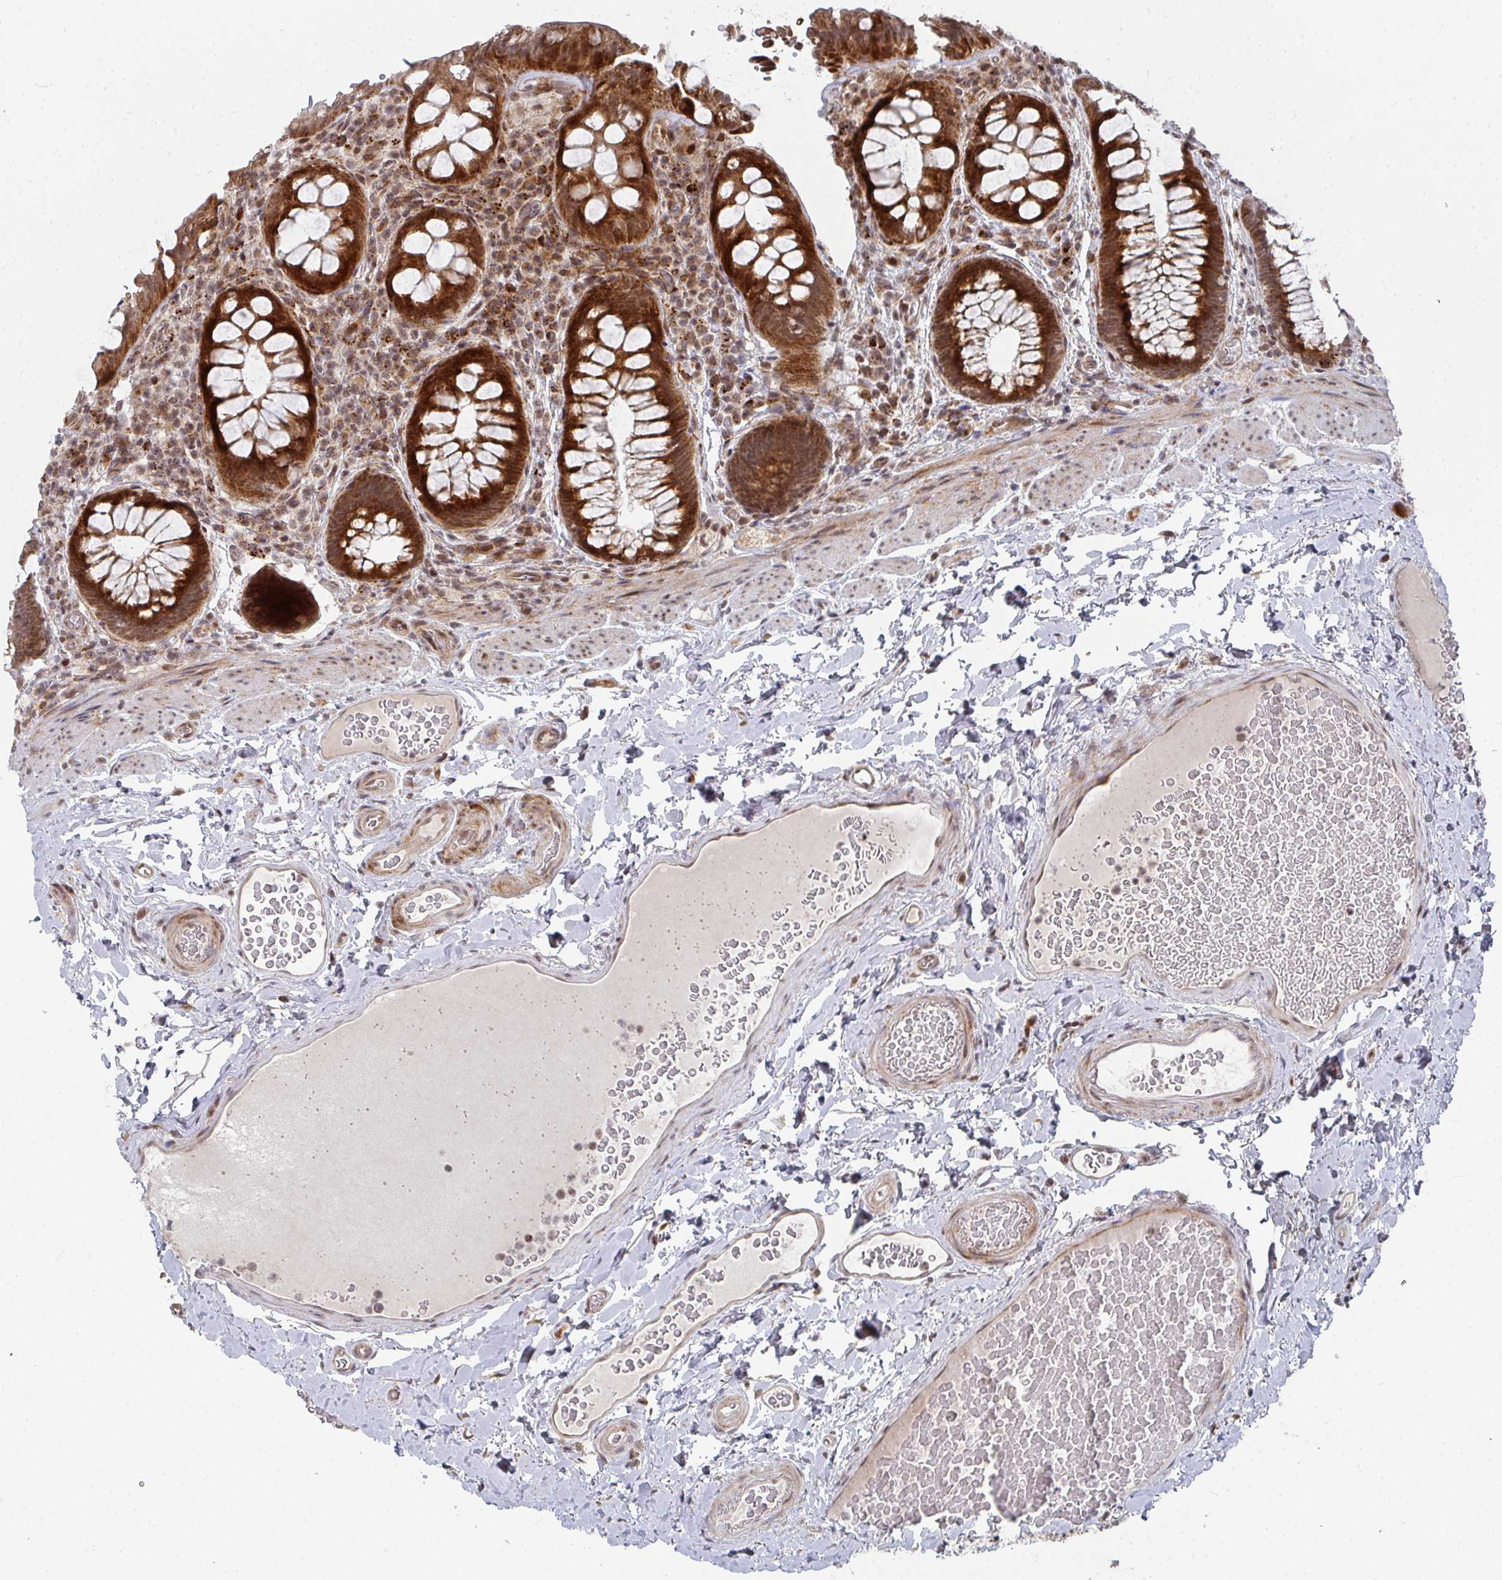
{"staining": {"intensity": "strong", "quantity": ">75%", "location": "cytoplasmic/membranous"}, "tissue": "rectum", "cell_type": "Glandular cells", "image_type": "normal", "snomed": [{"axis": "morphology", "description": "Normal tissue, NOS"}, {"axis": "topography", "description": "Rectum"}], "caption": "Benign rectum shows strong cytoplasmic/membranous positivity in approximately >75% of glandular cells, visualized by immunohistochemistry.", "gene": "RBBP5", "patient": {"sex": "female", "age": 69}}